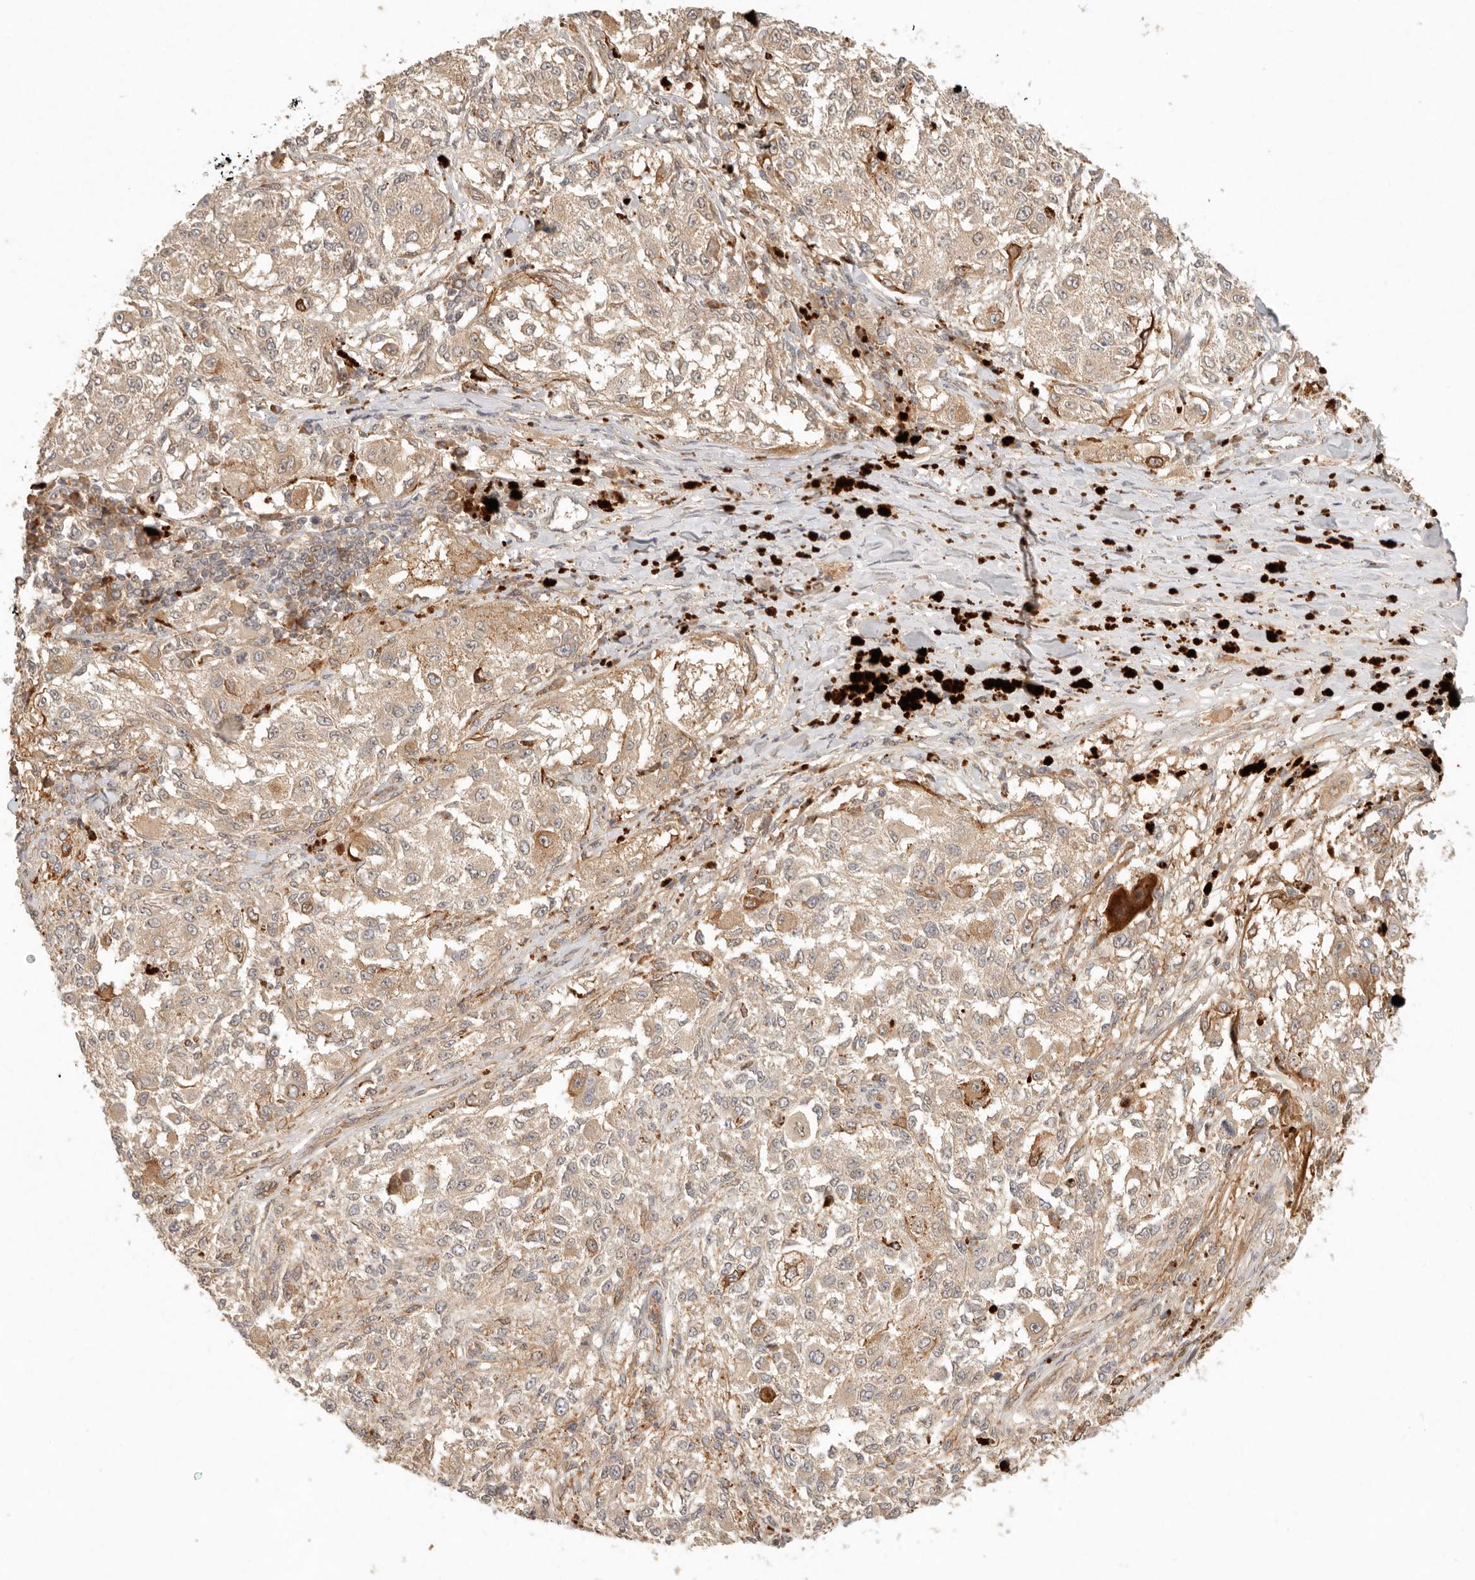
{"staining": {"intensity": "weak", "quantity": ">75%", "location": "cytoplasmic/membranous"}, "tissue": "melanoma", "cell_type": "Tumor cells", "image_type": "cancer", "snomed": [{"axis": "morphology", "description": "Necrosis, NOS"}, {"axis": "morphology", "description": "Malignant melanoma, NOS"}, {"axis": "topography", "description": "Skin"}], "caption": "This is a histology image of immunohistochemistry (IHC) staining of malignant melanoma, which shows weak positivity in the cytoplasmic/membranous of tumor cells.", "gene": "ANKRD61", "patient": {"sex": "female", "age": 87}}